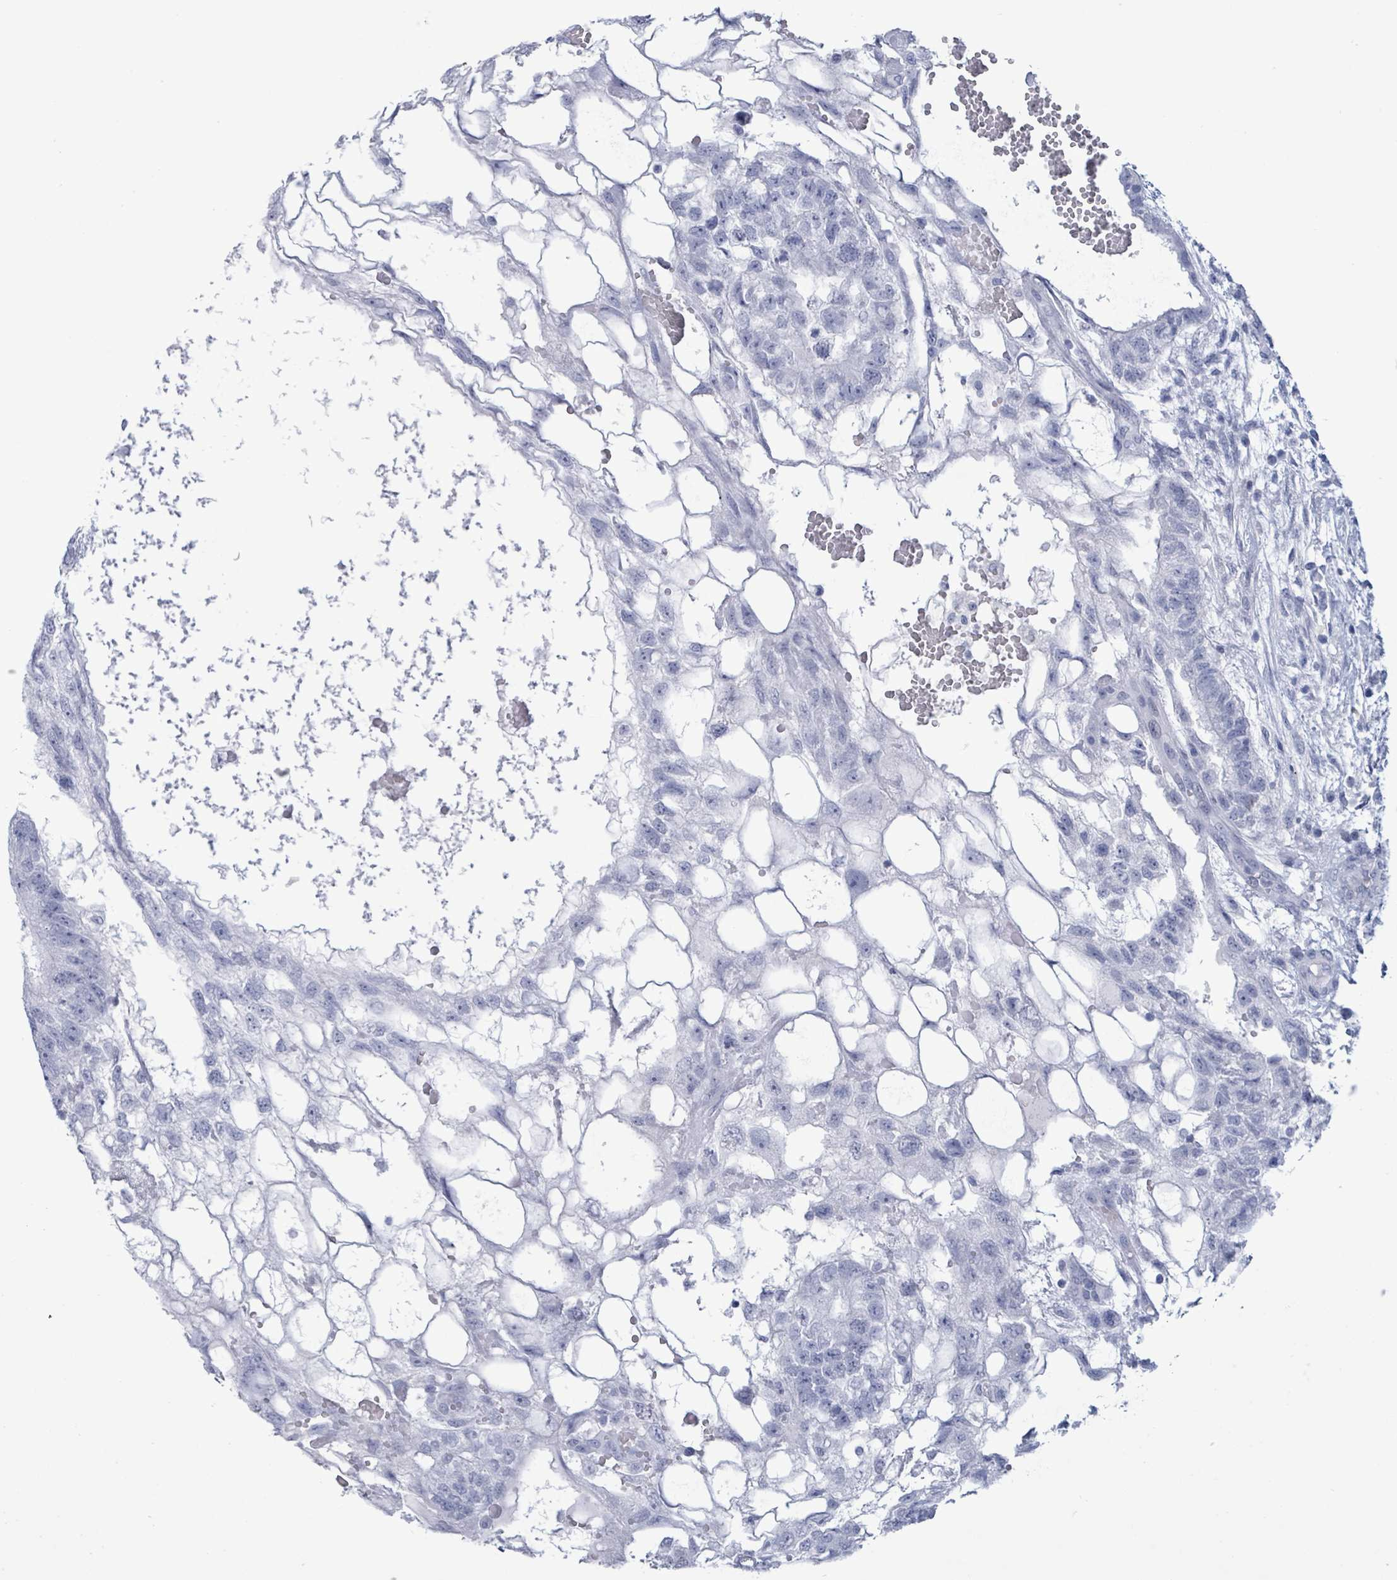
{"staining": {"intensity": "negative", "quantity": "none", "location": "none"}, "tissue": "testis cancer", "cell_type": "Tumor cells", "image_type": "cancer", "snomed": [{"axis": "morphology", "description": "Normal tissue, NOS"}, {"axis": "morphology", "description": "Carcinoma, Embryonal, NOS"}, {"axis": "topography", "description": "Testis"}], "caption": "Tumor cells are negative for brown protein staining in testis cancer (embryonal carcinoma).", "gene": "NKX2-1", "patient": {"sex": "male", "age": 32}}